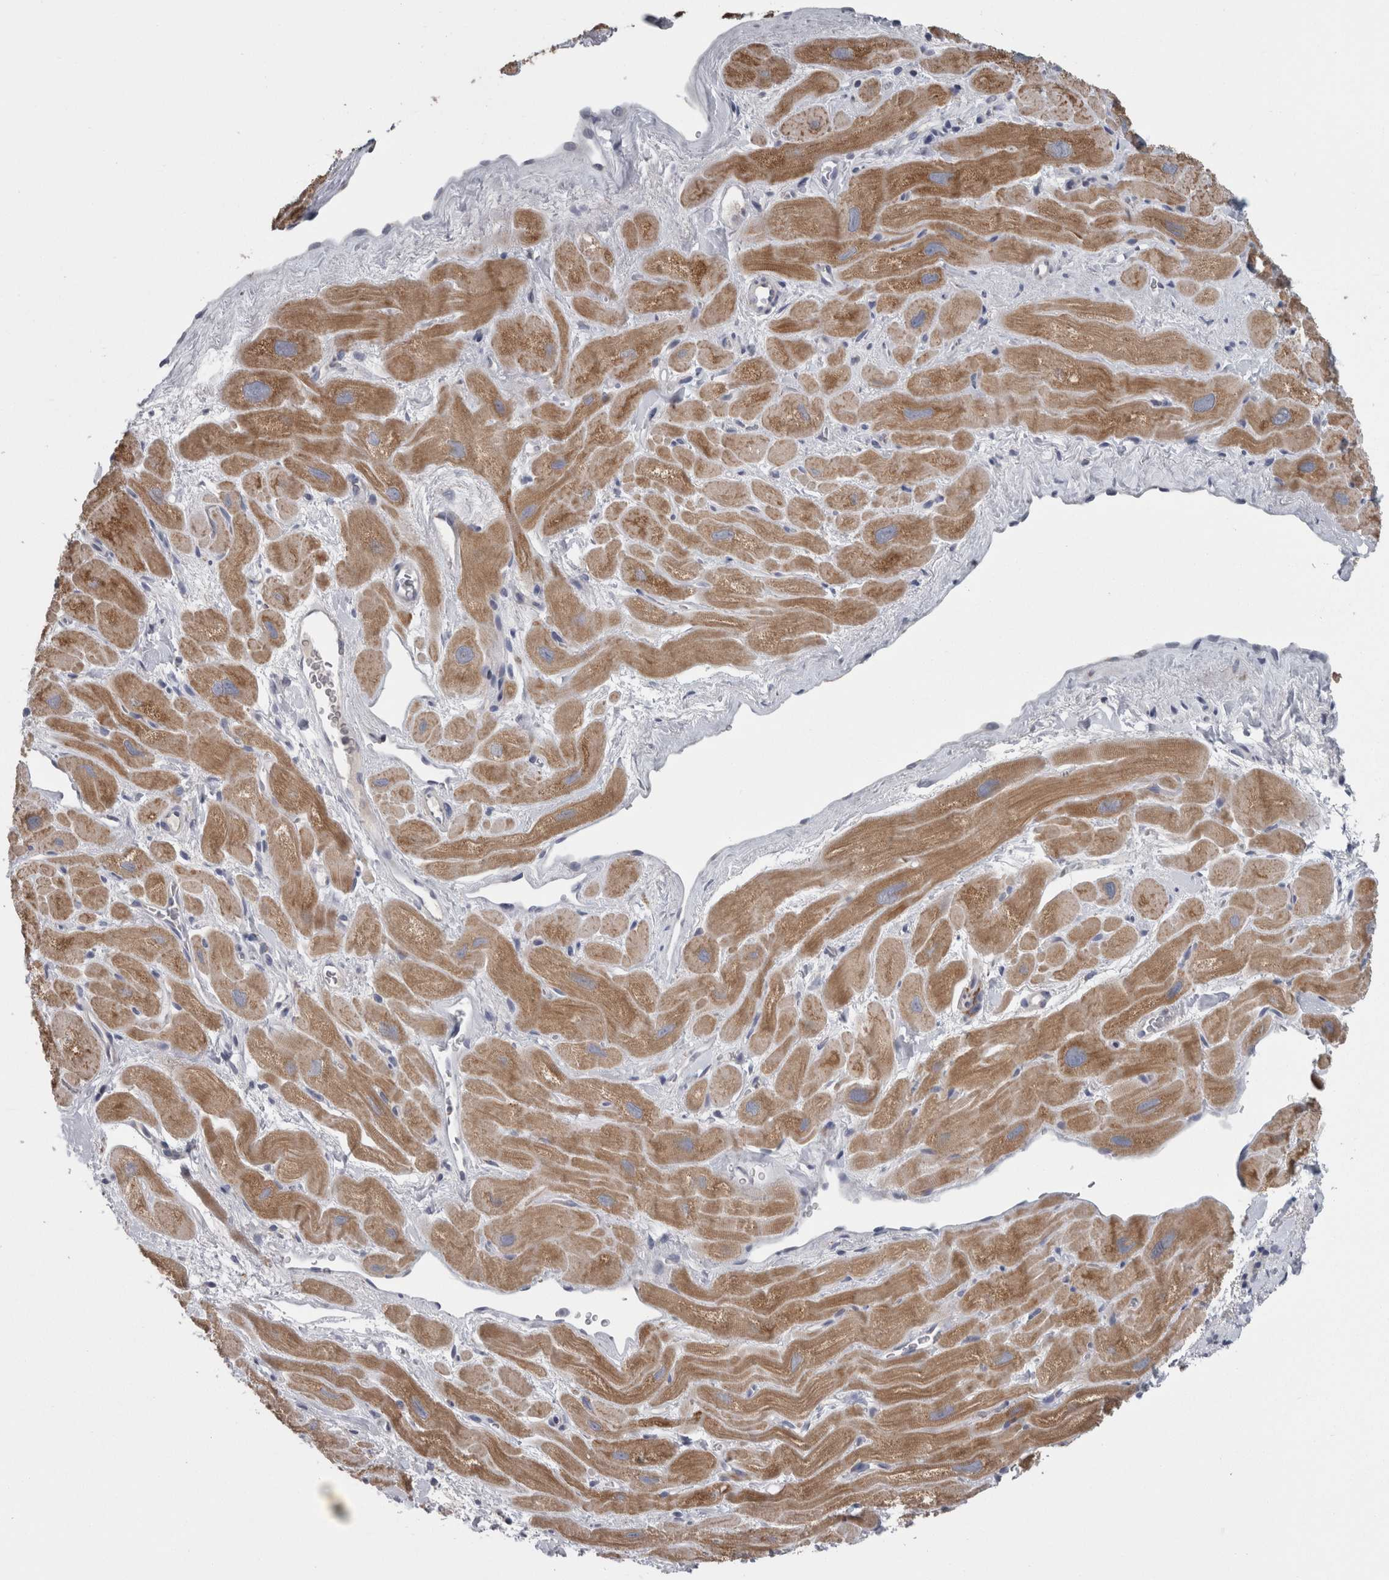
{"staining": {"intensity": "moderate", "quantity": ">75%", "location": "cytoplasmic/membranous"}, "tissue": "heart muscle", "cell_type": "Cardiomyocytes", "image_type": "normal", "snomed": [{"axis": "morphology", "description": "Normal tissue, NOS"}, {"axis": "topography", "description": "Heart"}], "caption": "Protein analysis of unremarkable heart muscle shows moderate cytoplasmic/membranous staining in approximately >75% of cardiomyocytes.", "gene": "TCAP", "patient": {"sex": "male", "age": 49}}